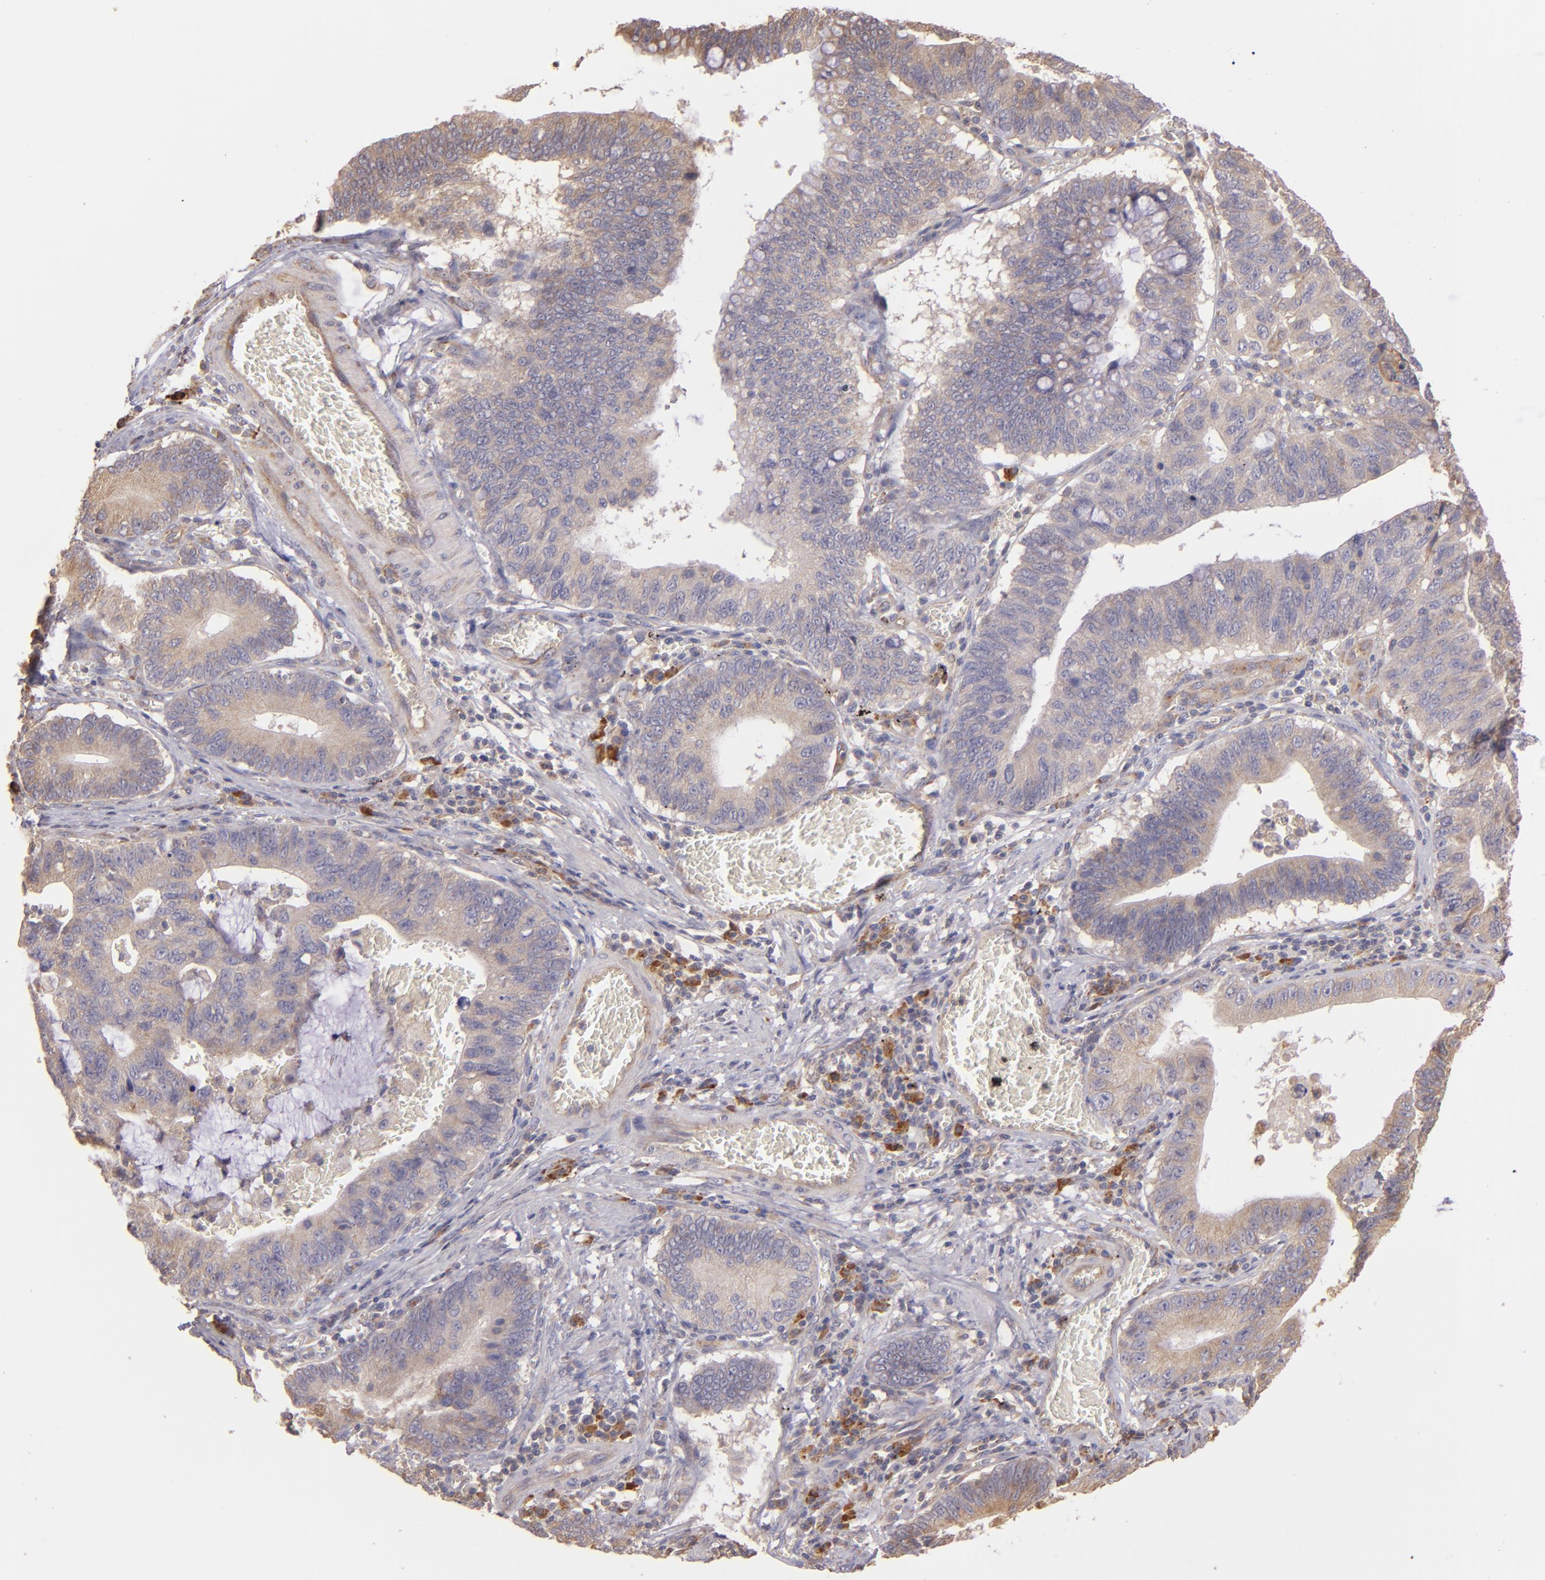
{"staining": {"intensity": "moderate", "quantity": ">75%", "location": "cytoplasmic/membranous"}, "tissue": "stomach cancer", "cell_type": "Tumor cells", "image_type": "cancer", "snomed": [{"axis": "morphology", "description": "Adenocarcinoma, NOS"}, {"axis": "topography", "description": "Stomach"}, {"axis": "topography", "description": "Gastric cardia"}], "caption": "This photomicrograph reveals immunohistochemistry (IHC) staining of stomach cancer, with medium moderate cytoplasmic/membranous expression in about >75% of tumor cells.", "gene": "ECE1", "patient": {"sex": "male", "age": 59}}